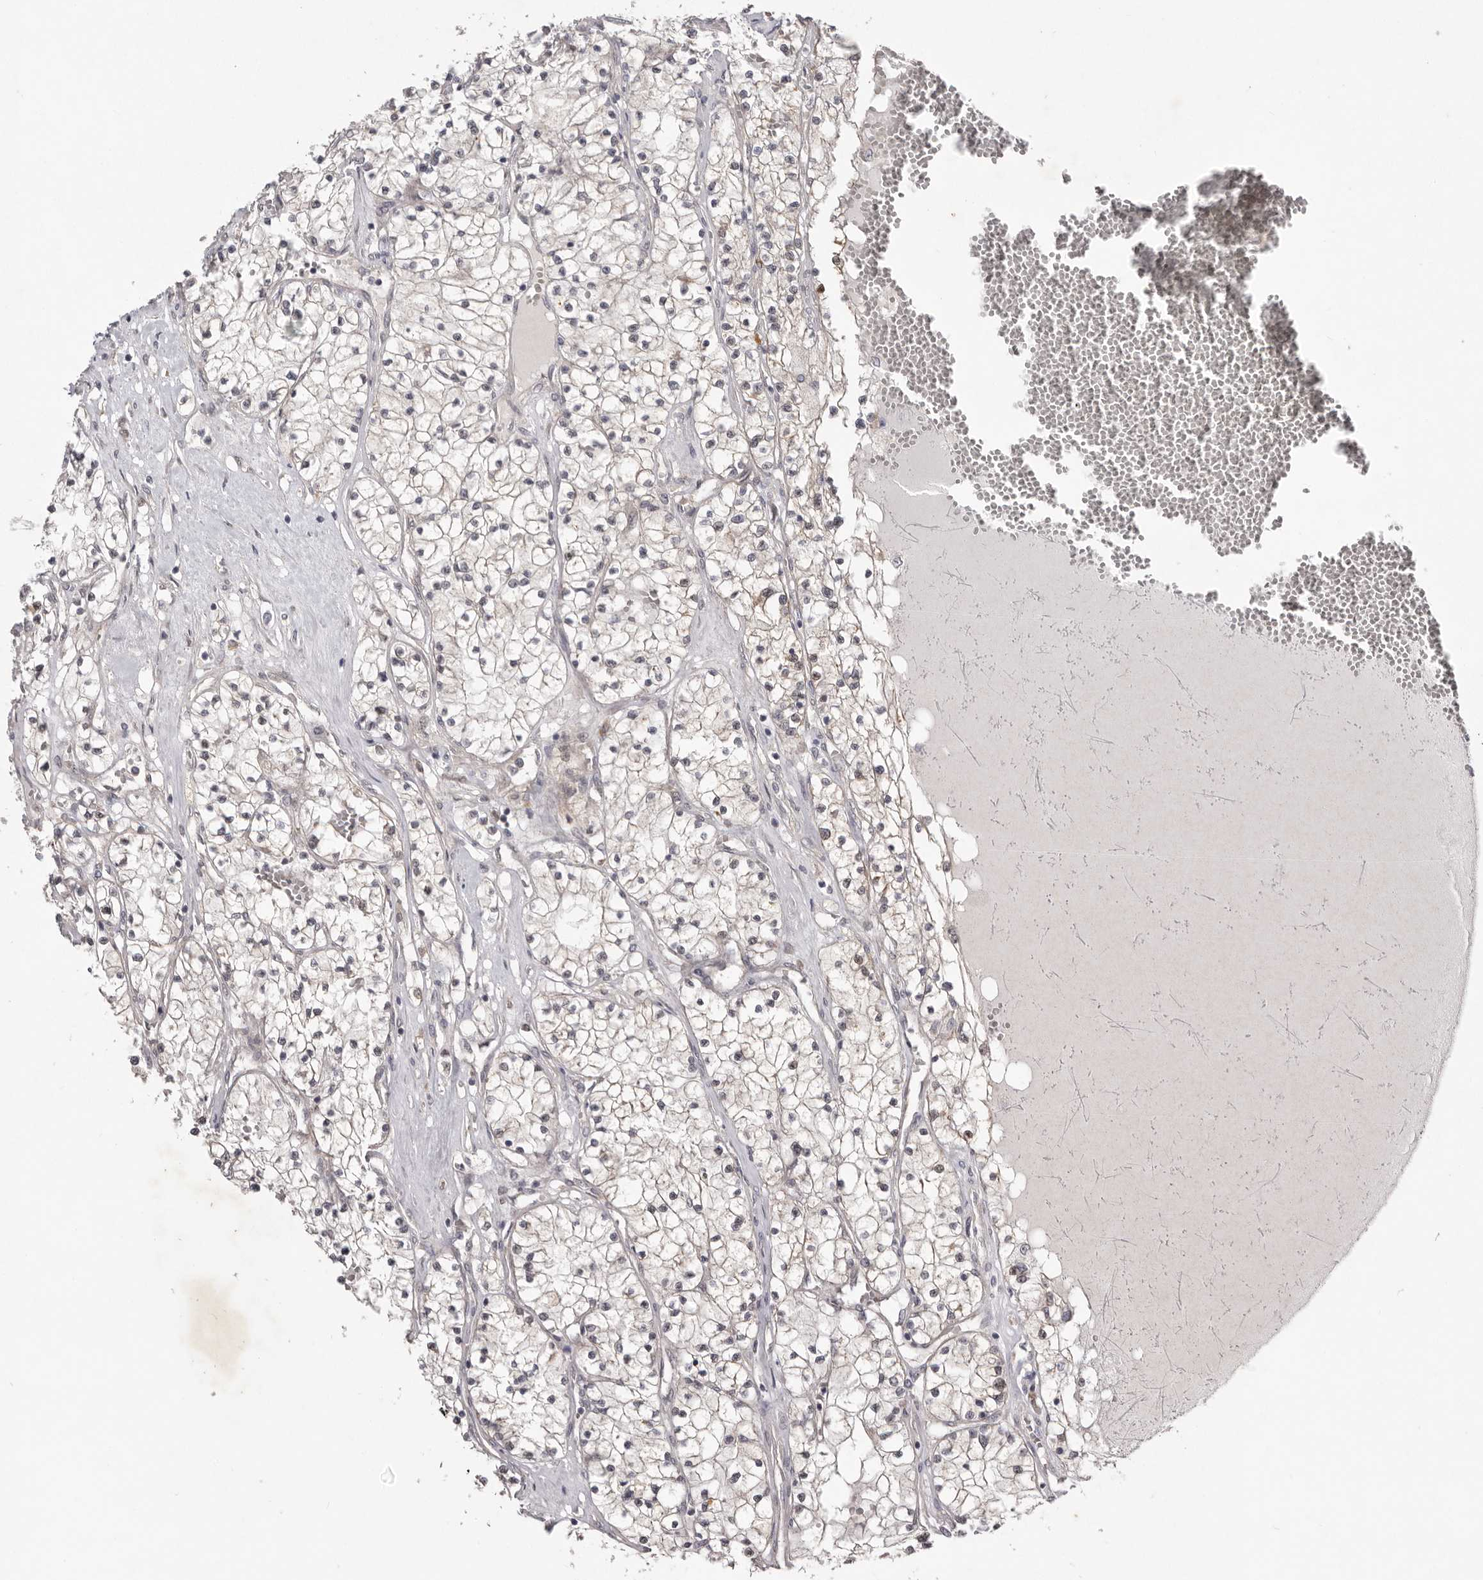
{"staining": {"intensity": "weak", "quantity": "<25%", "location": "cytoplasmic/membranous,nuclear"}, "tissue": "renal cancer", "cell_type": "Tumor cells", "image_type": "cancer", "snomed": [{"axis": "morphology", "description": "Normal tissue, NOS"}, {"axis": "morphology", "description": "Adenocarcinoma, NOS"}, {"axis": "topography", "description": "Kidney"}], "caption": "Tumor cells are negative for protein expression in human renal adenocarcinoma. The staining was performed using DAB to visualize the protein expression in brown, while the nuclei were stained in blue with hematoxylin (Magnification: 20x).", "gene": "NSUN4", "patient": {"sex": "male", "age": 68}}